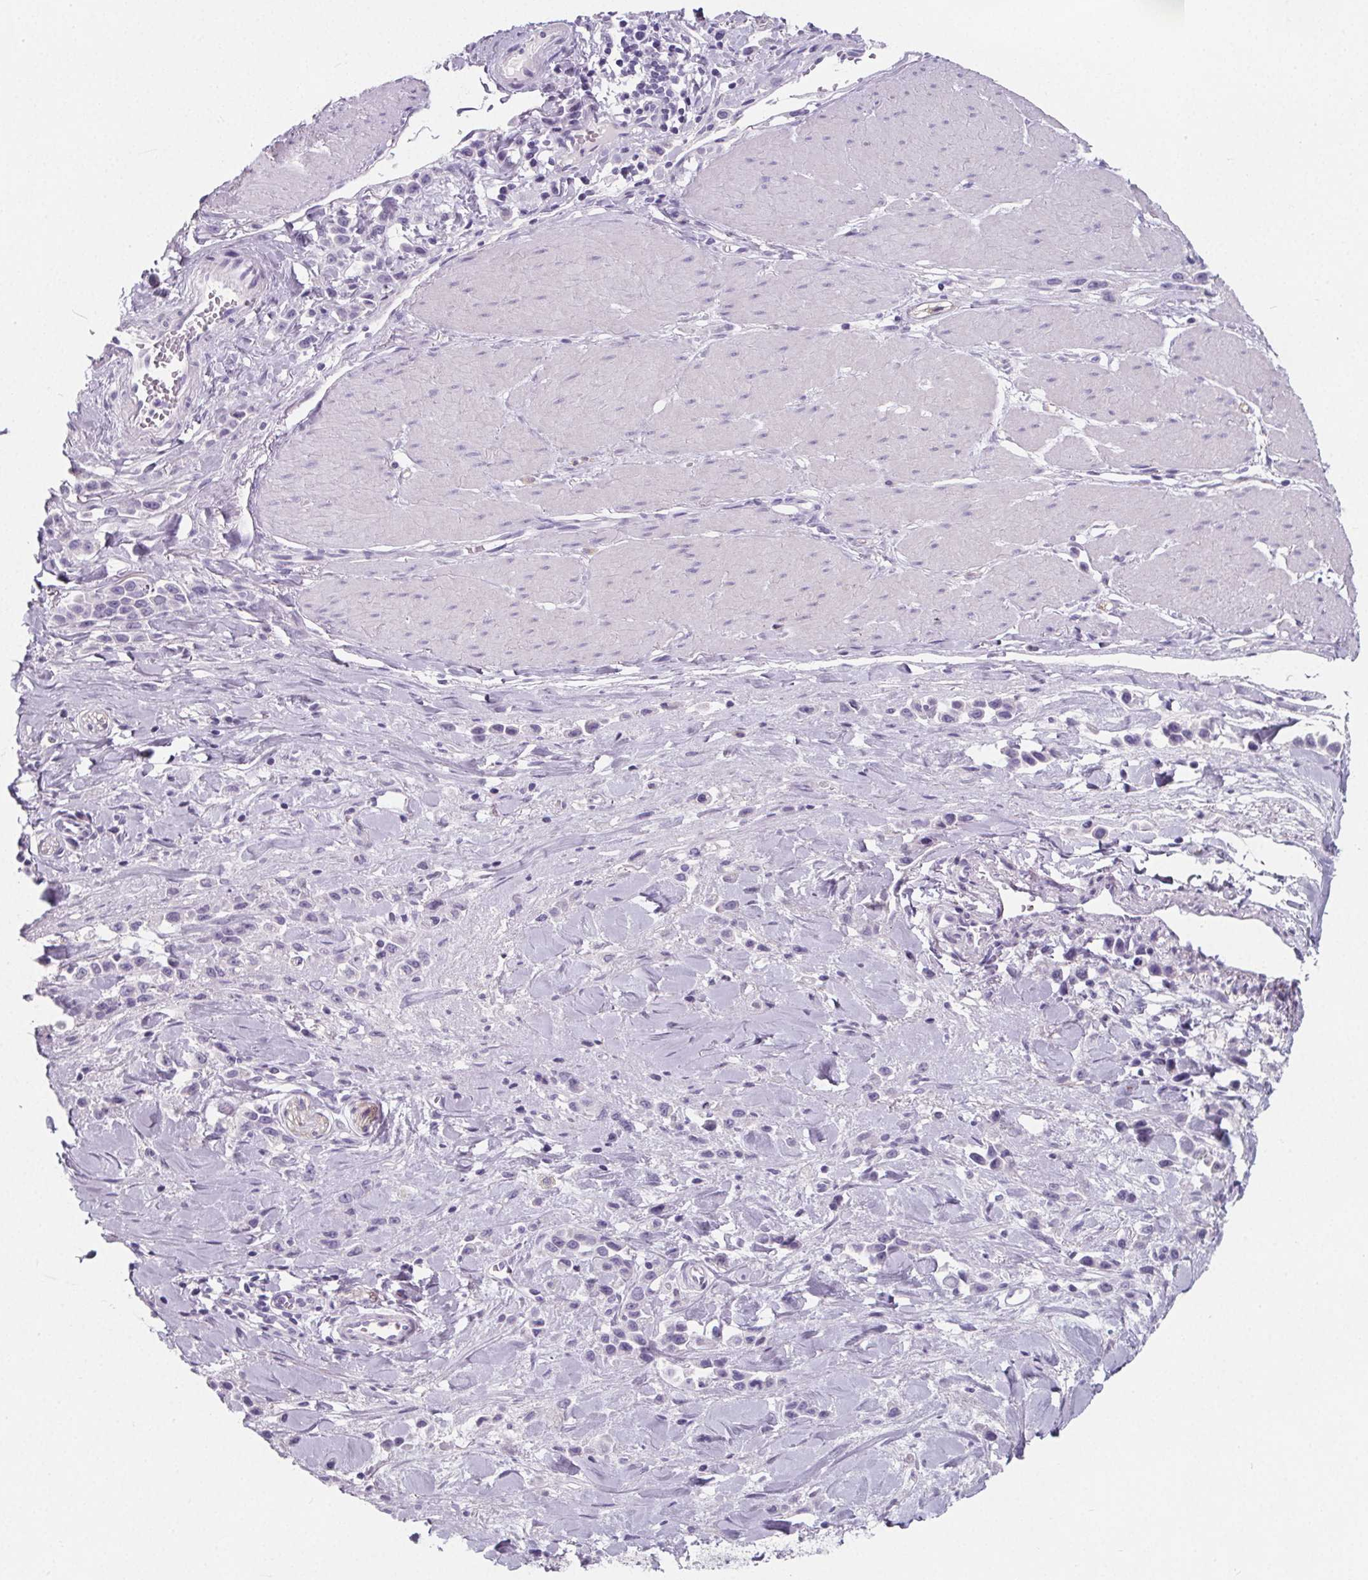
{"staining": {"intensity": "negative", "quantity": "none", "location": "none"}, "tissue": "stomach cancer", "cell_type": "Tumor cells", "image_type": "cancer", "snomed": [{"axis": "morphology", "description": "Adenocarcinoma, NOS"}, {"axis": "topography", "description": "Stomach"}], "caption": "This is an IHC micrograph of adenocarcinoma (stomach). There is no positivity in tumor cells.", "gene": "ADRB1", "patient": {"sex": "male", "age": 47}}